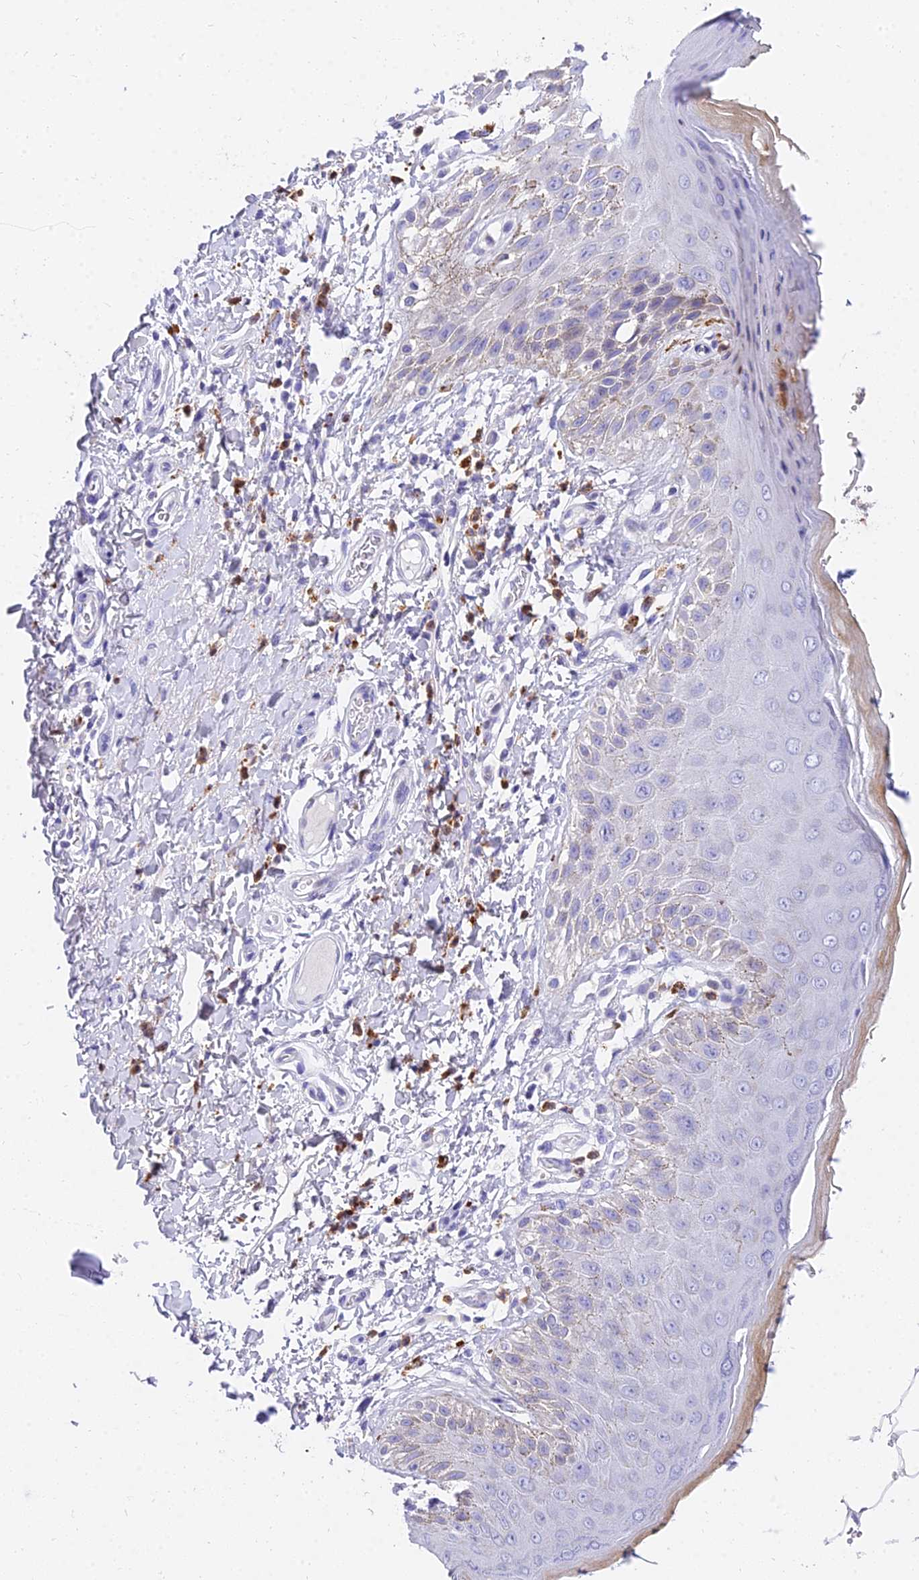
{"staining": {"intensity": "weak", "quantity": "<25%", "location": "cytoplasmic/membranous"}, "tissue": "skin", "cell_type": "Epidermal cells", "image_type": "normal", "snomed": [{"axis": "morphology", "description": "Normal tissue, NOS"}, {"axis": "topography", "description": "Anal"}], "caption": "This is a histopathology image of IHC staining of benign skin, which shows no staining in epidermal cells.", "gene": "VWC2L", "patient": {"sex": "male", "age": 44}}